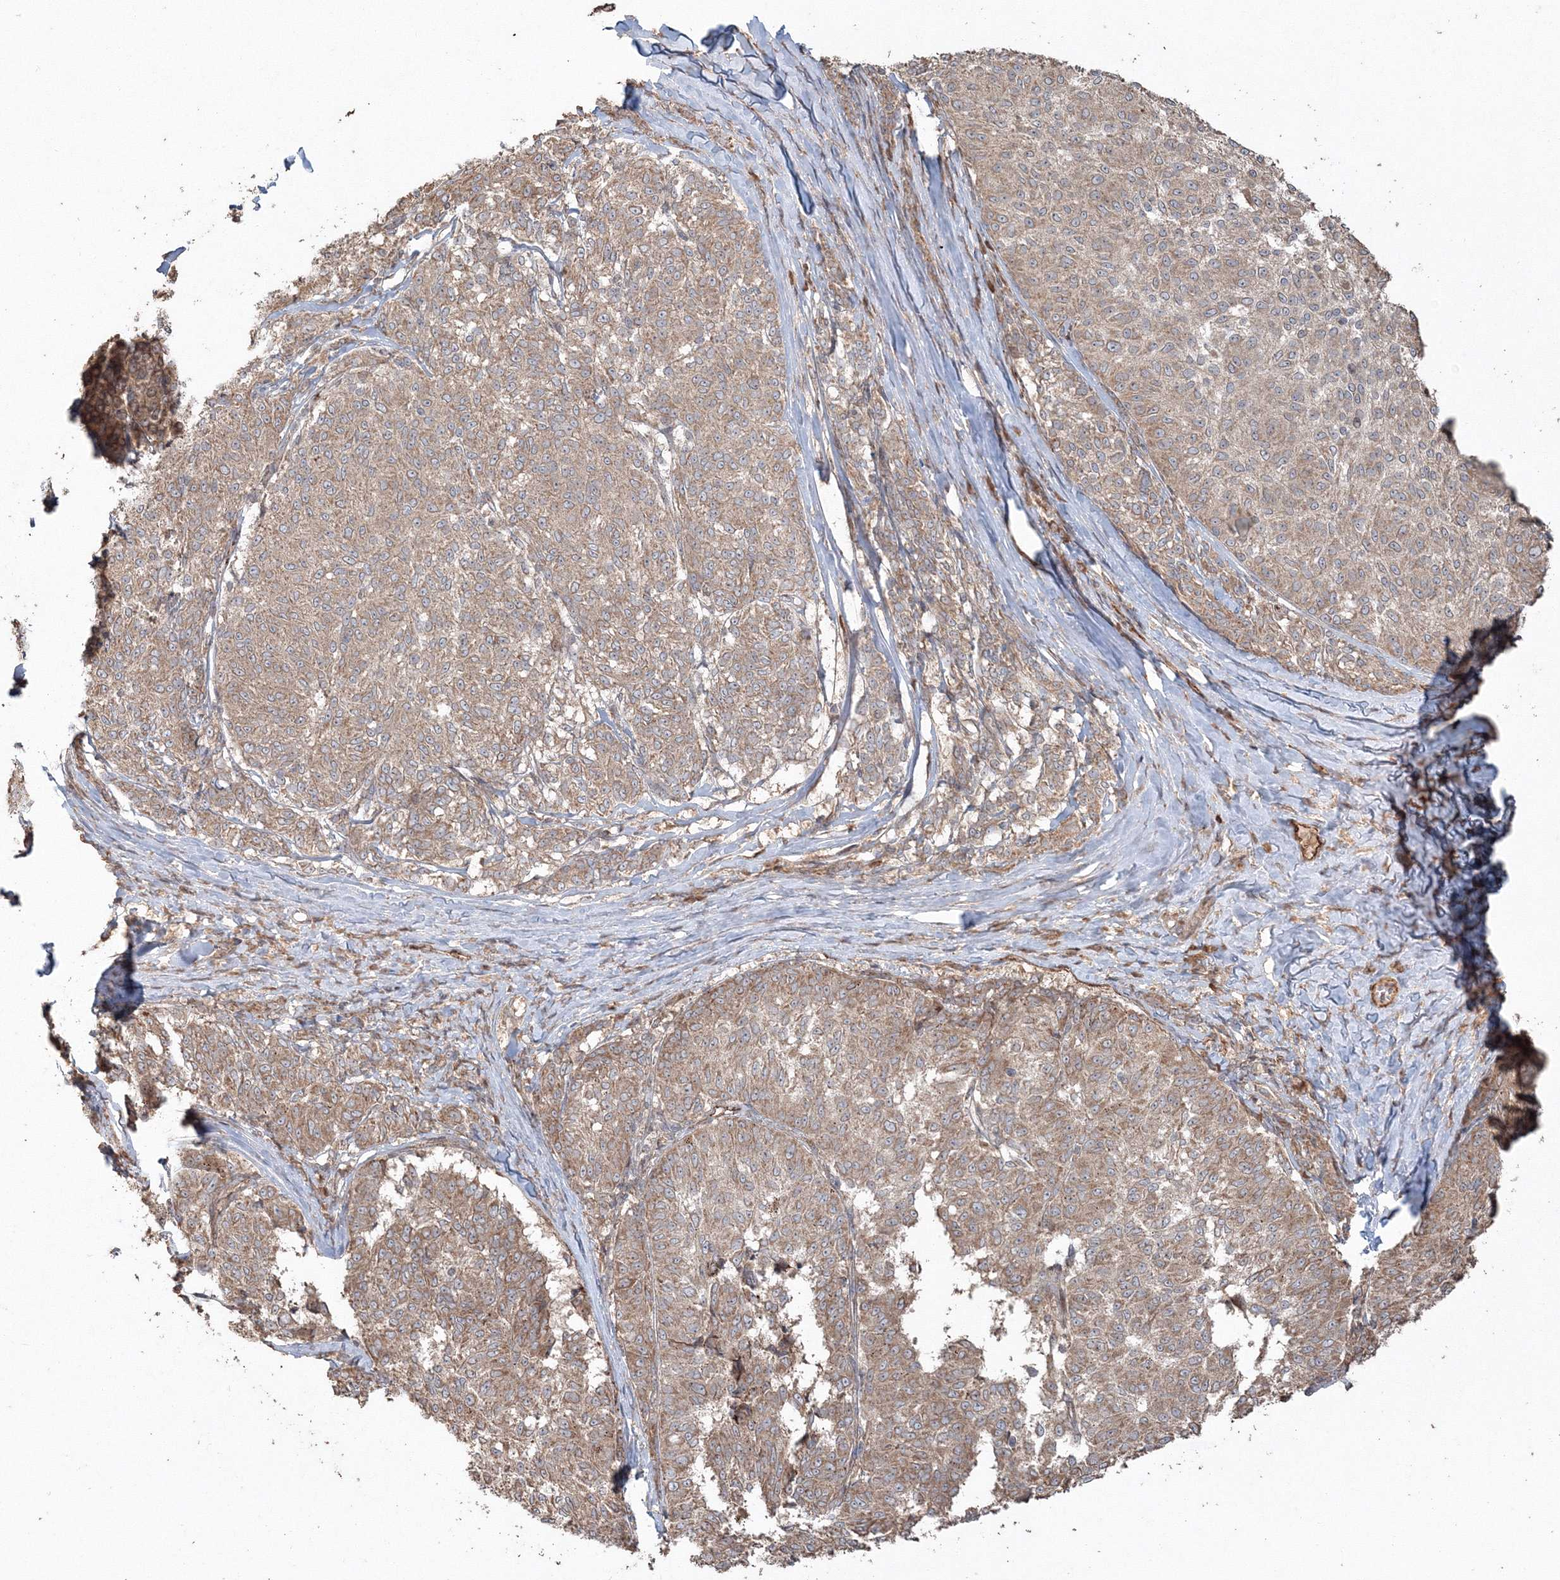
{"staining": {"intensity": "weak", "quantity": ">75%", "location": "cytoplasmic/membranous"}, "tissue": "melanoma", "cell_type": "Tumor cells", "image_type": "cancer", "snomed": [{"axis": "morphology", "description": "Malignant melanoma, NOS"}, {"axis": "topography", "description": "Skin"}], "caption": "Immunohistochemistry image of melanoma stained for a protein (brown), which shows low levels of weak cytoplasmic/membranous staining in about >75% of tumor cells.", "gene": "ANAPC16", "patient": {"sex": "female", "age": 72}}